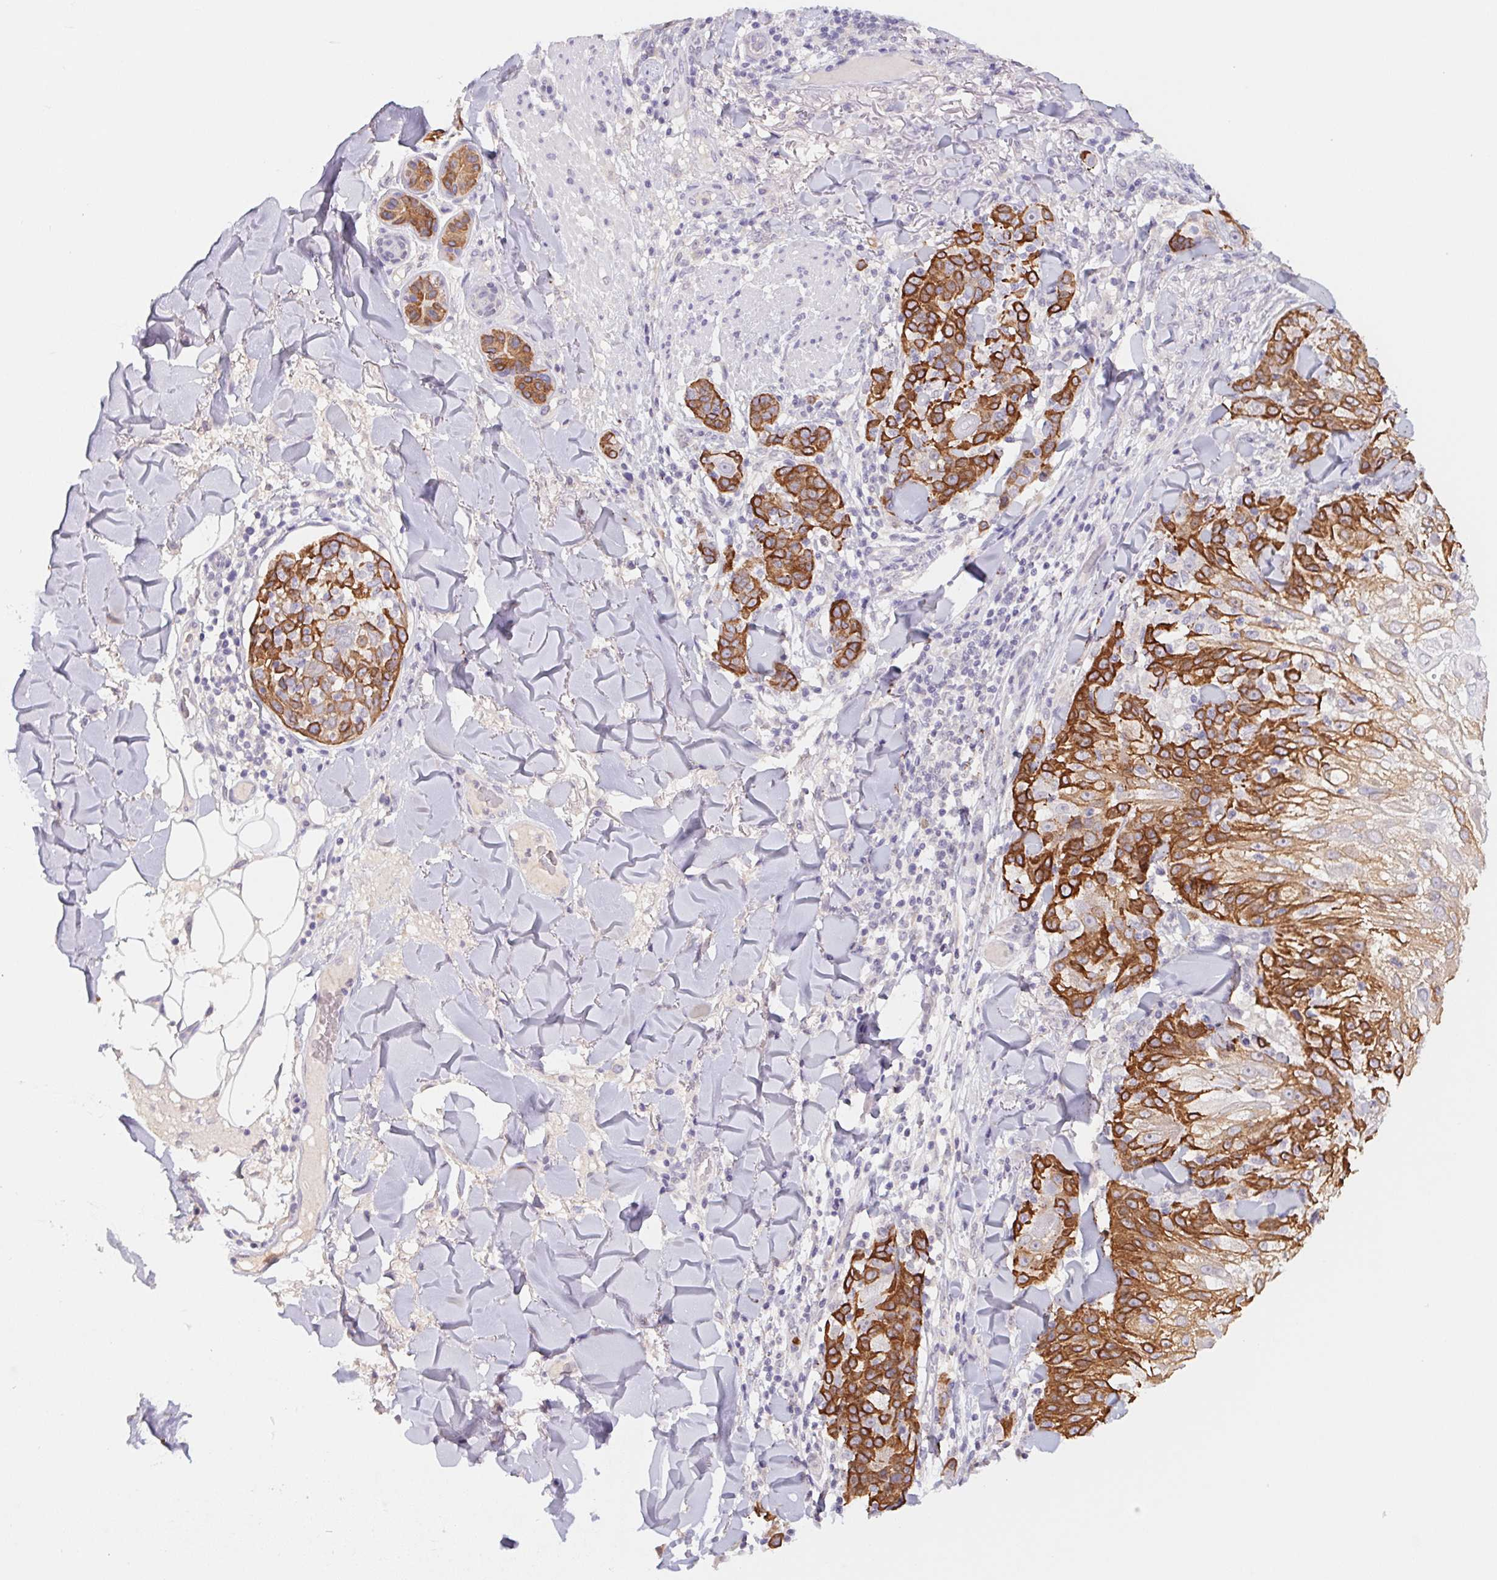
{"staining": {"intensity": "strong", "quantity": "25%-75%", "location": "cytoplasmic/membranous"}, "tissue": "skin cancer", "cell_type": "Tumor cells", "image_type": "cancer", "snomed": [{"axis": "morphology", "description": "Normal tissue, NOS"}, {"axis": "morphology", "description": "Squamous cell carcinoma, NOS"}, {"axis": "topography", "description": "Skin"}], "caption": "Human skin cancer (squamous cell carcinoma) stained for a protein (brown) shows strong cytoplasmic/membranous positive staining in approximately 25%-75% of tumor cells.", "gene": "PNMA8B", "patient": {"sex": "female", "age": 83}}